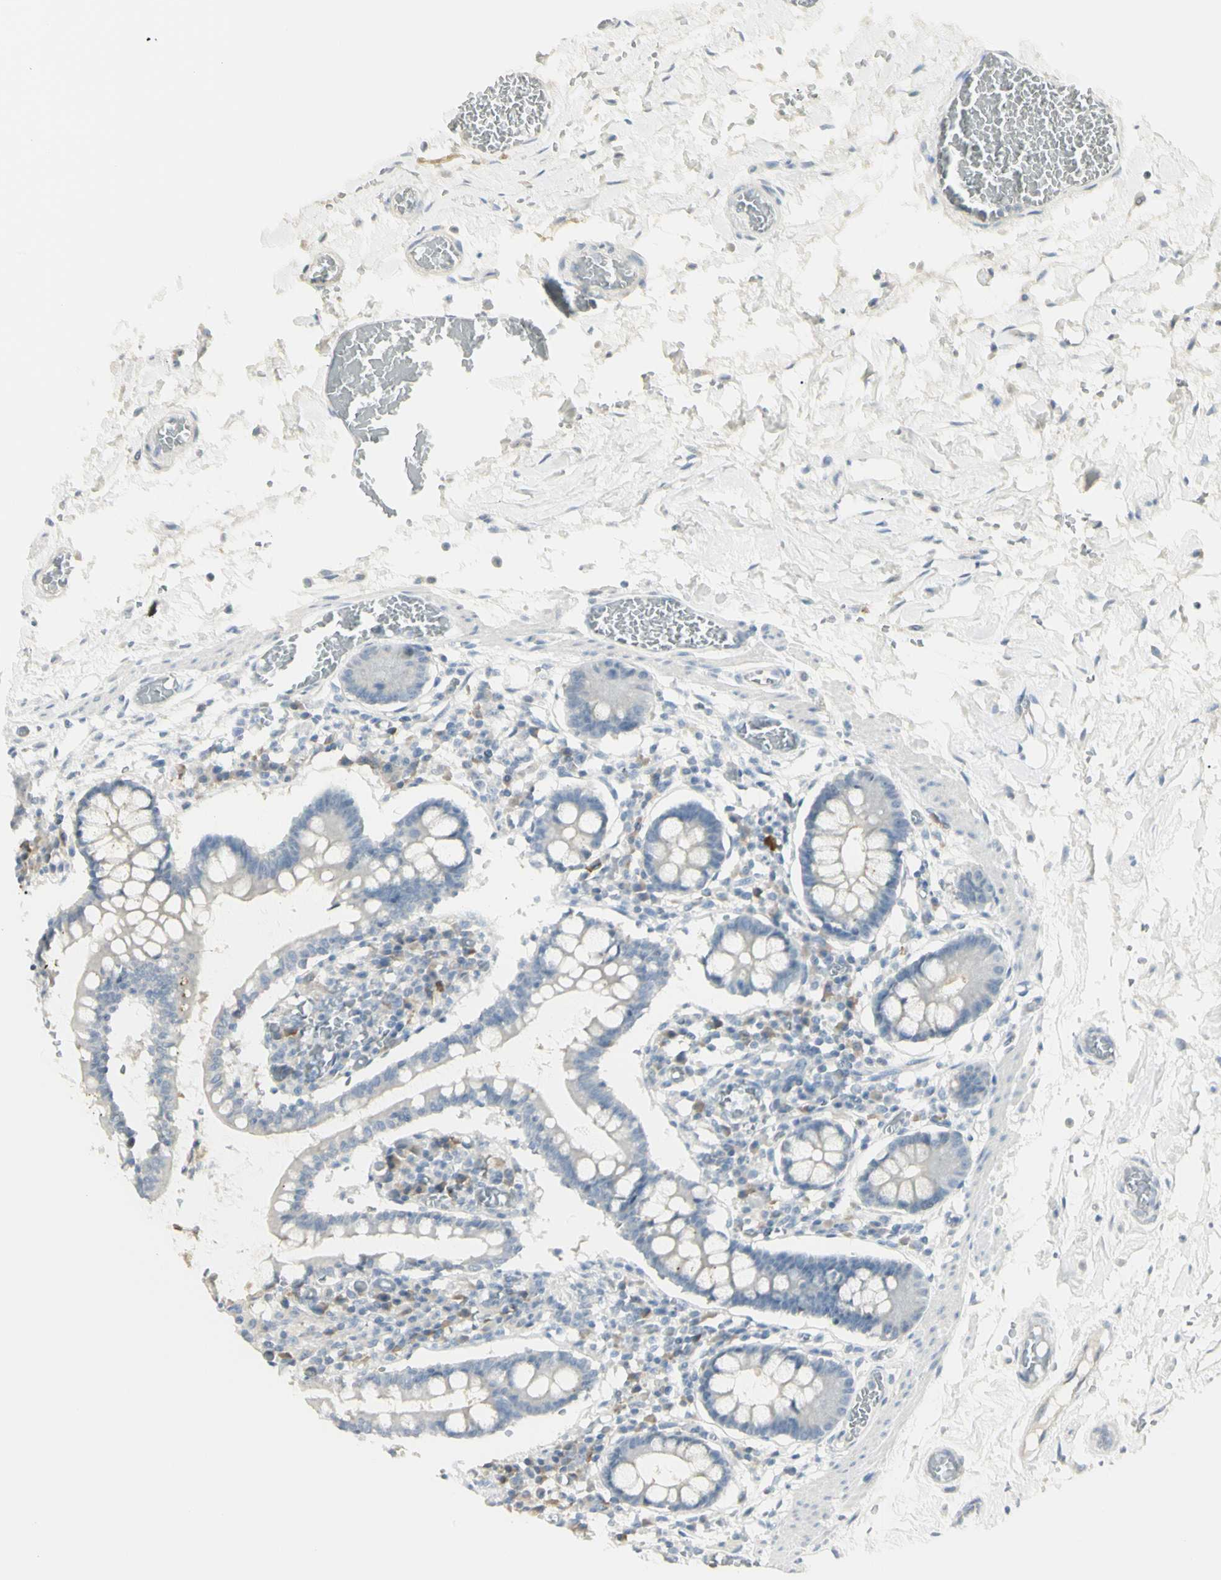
{"staining": {"intensity": "negative", "quantity": "none", "location": "none"}, "tissue": "small intestine", "cell_type": "Glandular cells", "image_type": "normal", "snomed": [{"axis": "morphology", "description": "Normal tissue, NOS"}, {"axis": "topography", "description": "Small intestine"}], "caption": "An immunohistochemistry micrograph of benign small intestine is shown. There is no staining in glandular cells of small intestine. Nuclei are stained in blue.", "gene": "PIP", "patient": {"sex": "female", "age": 61}}